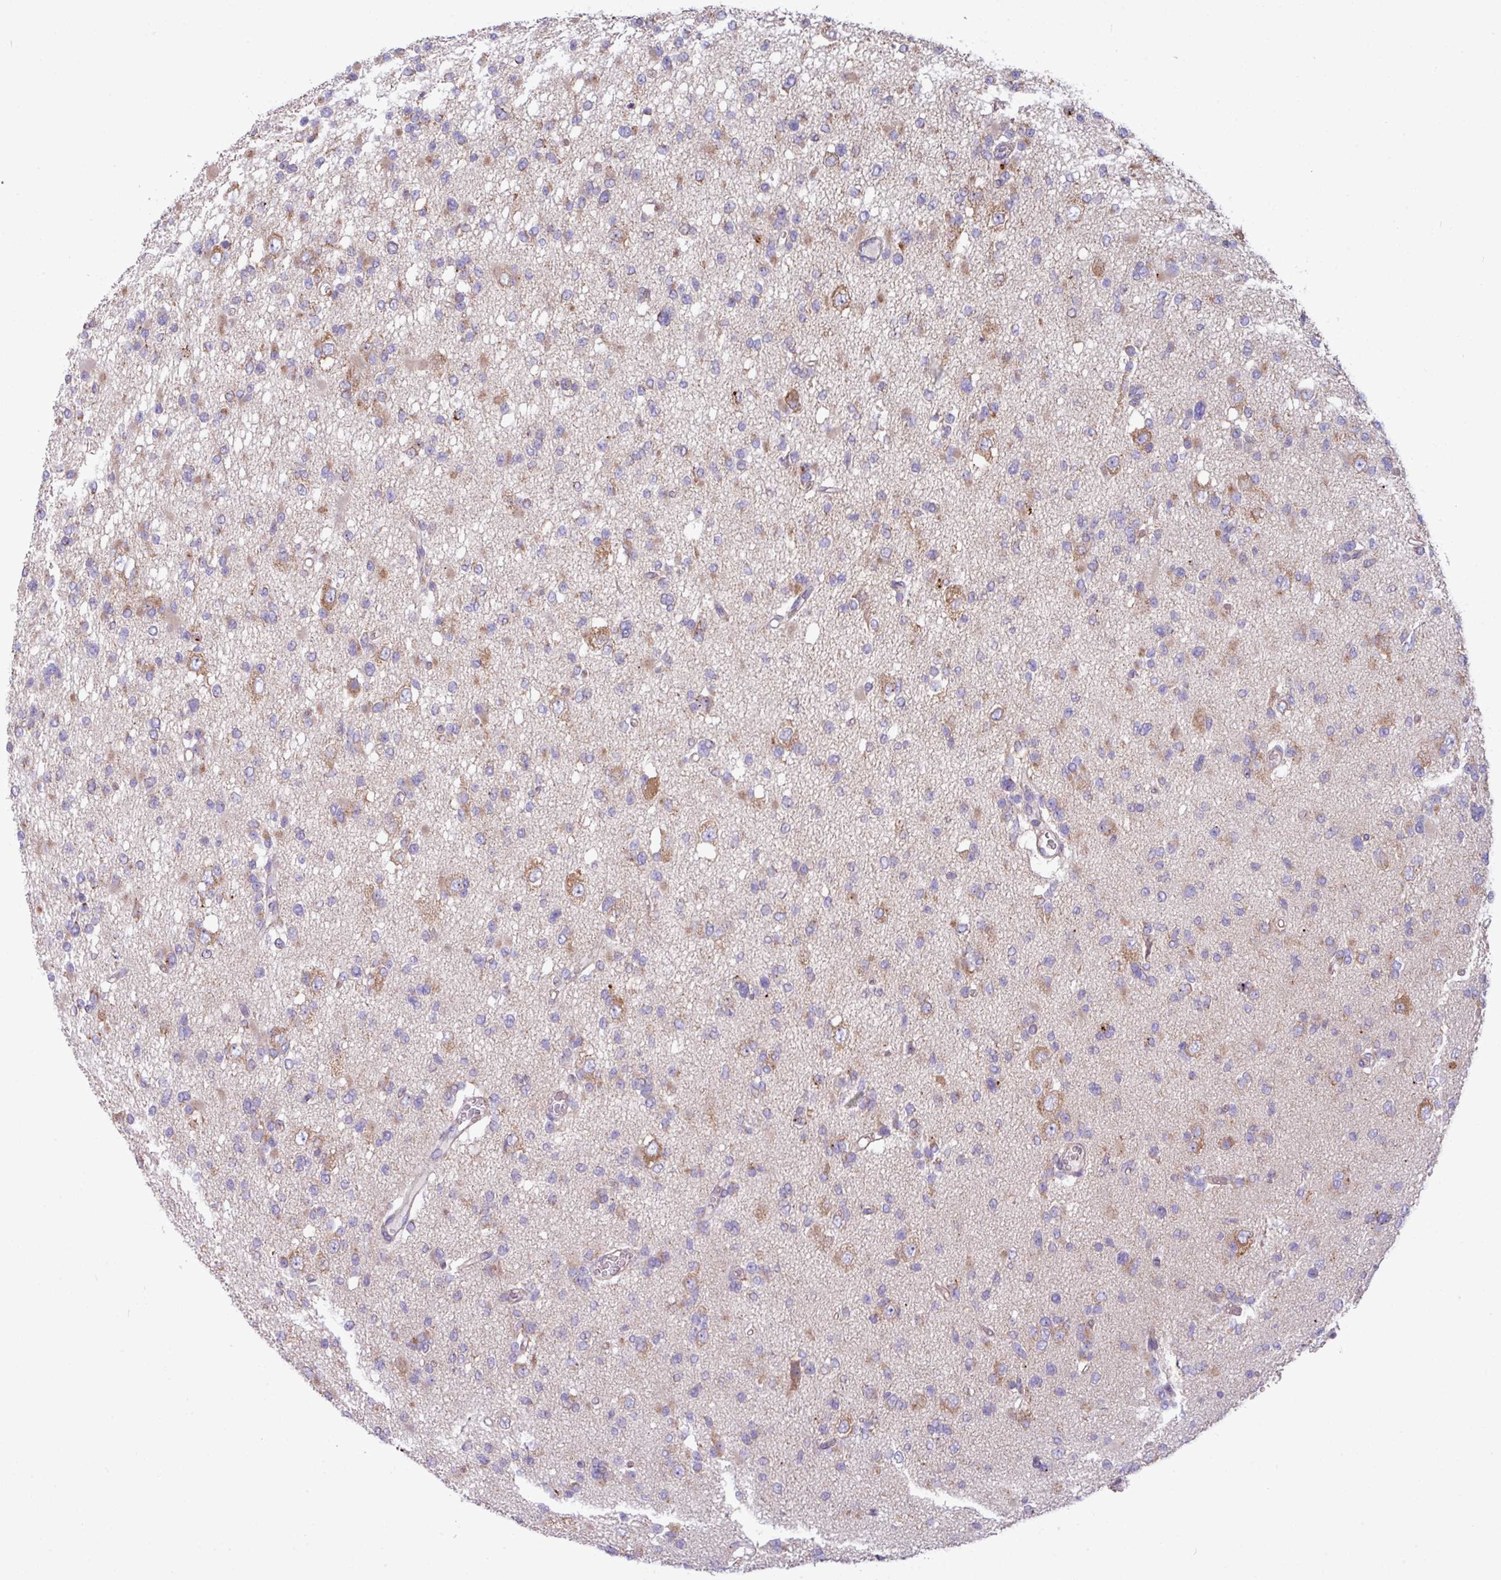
{"staining": {"intensity": "moderate", "quantity": "<25%", "location": "cytoplasmic/membranous"}, "tissue": "glioma", "cell_type": "Tumor cells", "image_type": "cancer", "snomed": [{"axis": "morphology", "description": "Glioma, malignant, Low grade"}, {"axis": "topography", "description": "Brain"}], "caption": "Immunohistochemical staining of glioma shows moderate cytoplasmic/membranous protein expression in approximately <25% of tumor cells. The protein is shown in brown color, while the nuclei are stained blue.", "gene": "PPM1J", "patient": {"sex": "female", "age": 22}}